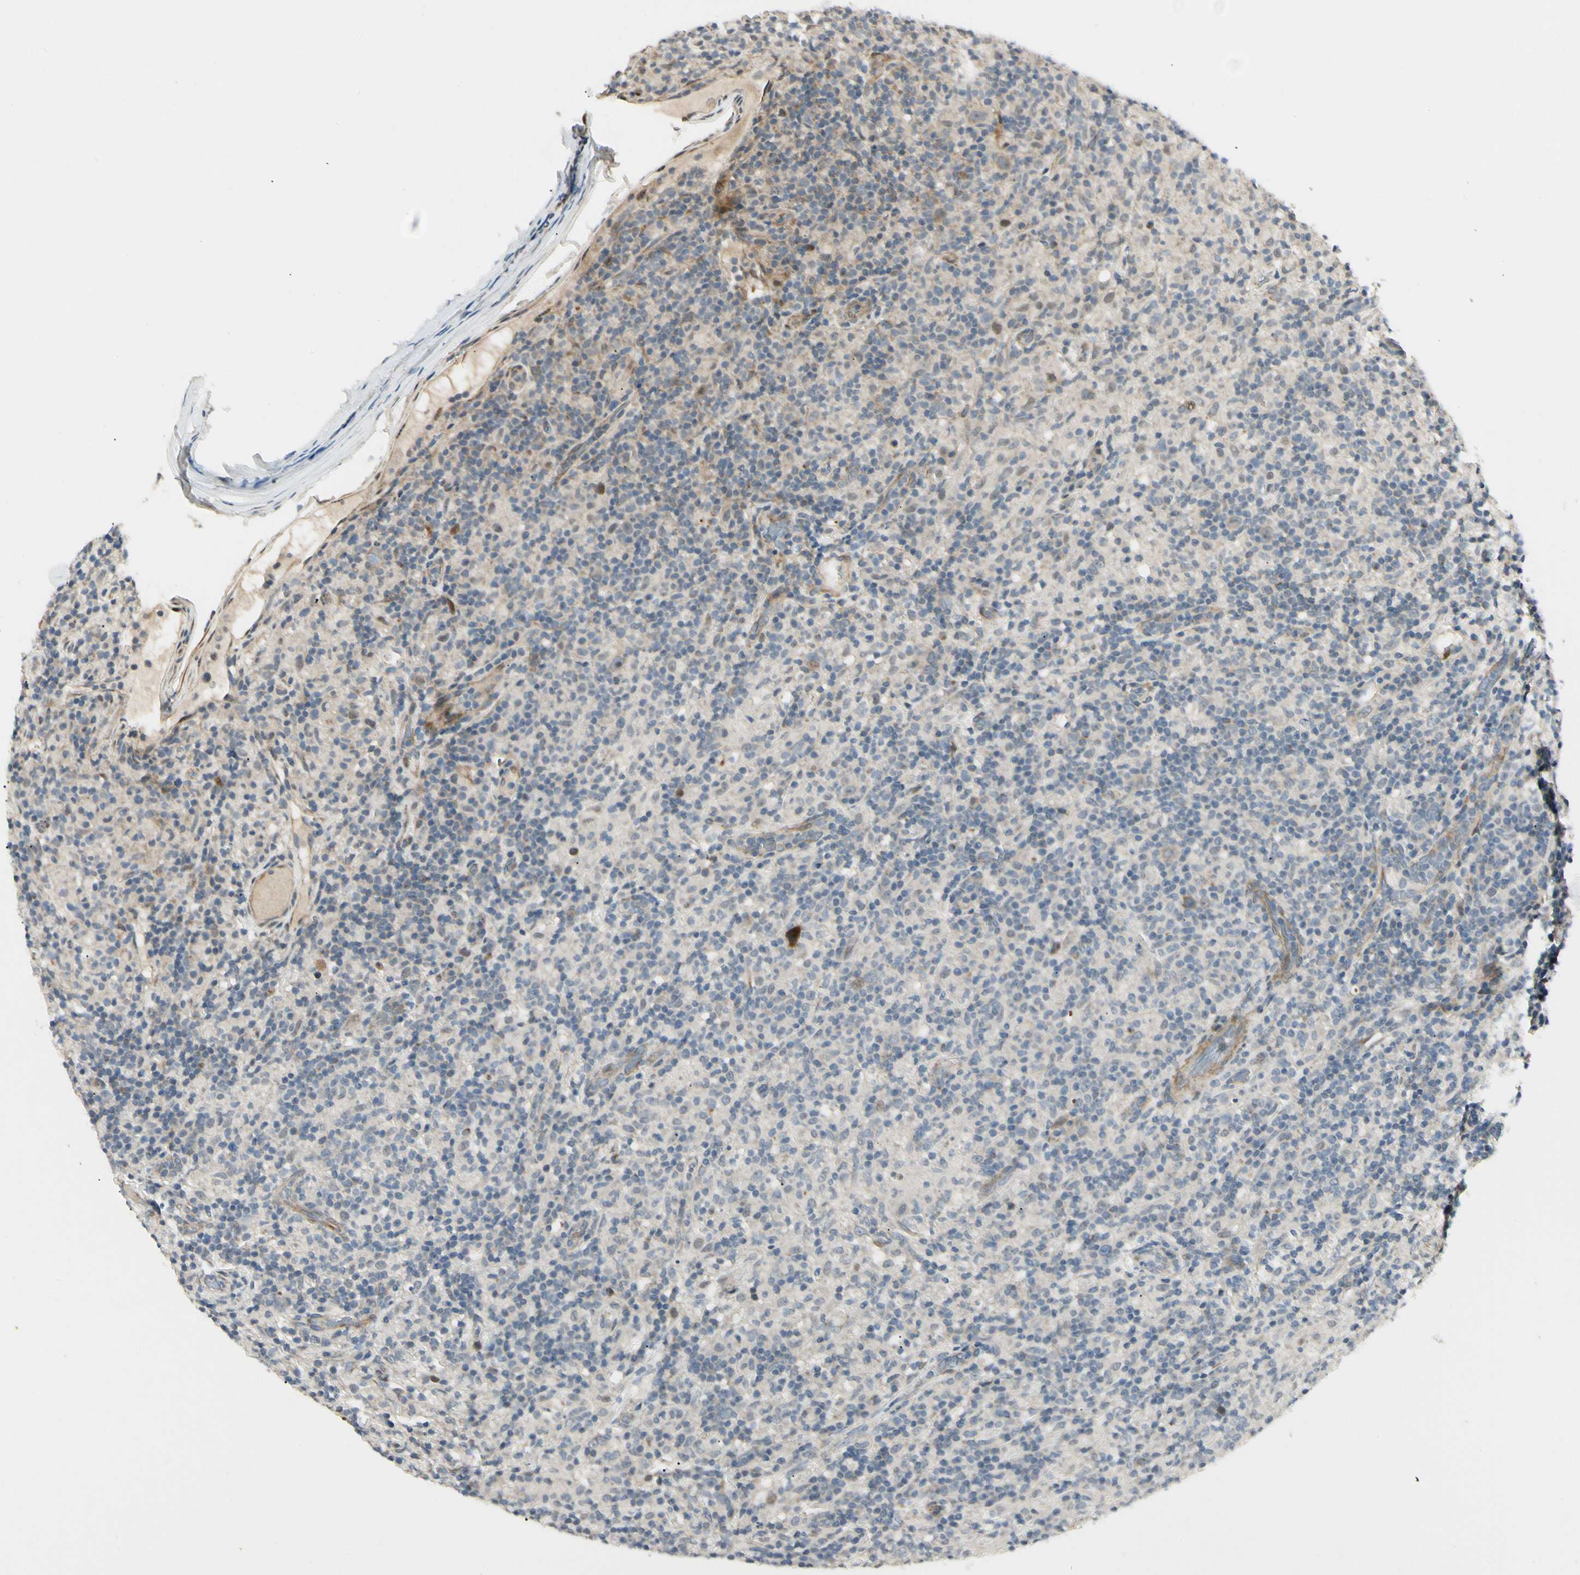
{"staining": {"intensity": "weak", "quantity": "25%-75%", "location": "cytoplasmic/membranous"}, "tissue": "lymphoma", "cell_type": "Tumor cells", "image_type": "cancer", "snomed": [{"axis": "morphology", "description": "Hodgkin's disease, NOS"}, {"axis": "topography", "description": "Lymph node"}], "caption": "A brown stain shows weak cytoplasmic/membranous expression of a protein in lymphoma tumor cells. The protein is stained brown, and the nuclei are stained in blue (DAB IHC with brightfield microscopy, high magnification).", "gene": "P4HA3", "patient": {"sex": "male", "age": 70}}